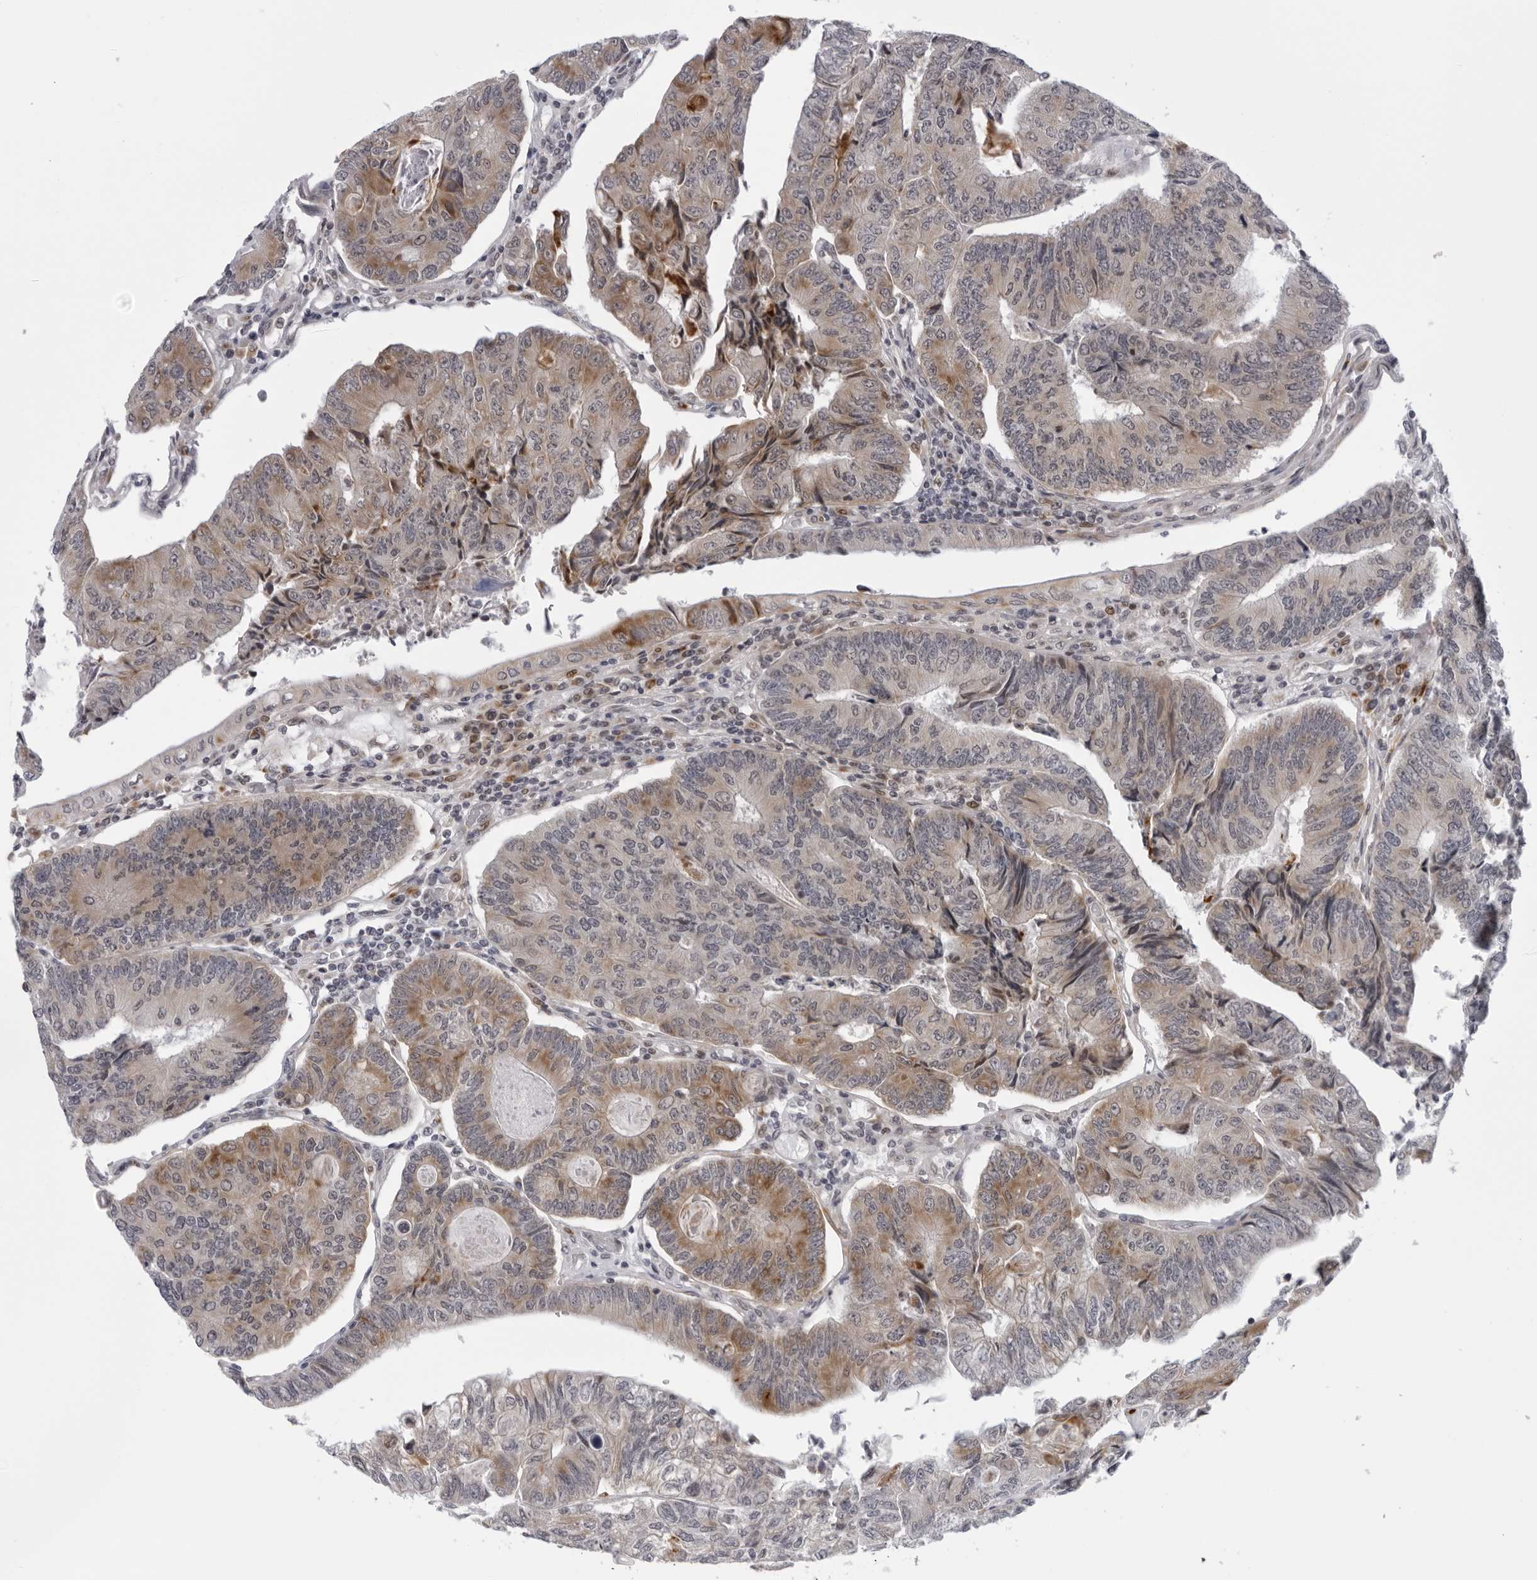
{"staining": {"intensity": "moderate", "quantity": "25%-75%", "location": "cytoplasmic/membranous"}, "tissue": "colorectal cancer", "cell_type": "Tumor cells", "image_type": "cancer", "snomed": [{"axis": "morphology", "description": "Adenocarcinoma, NOS"}, {"axis": "topography", "description": "Colon"}], "caption": "Colorectal adenocarcinoma stained with immunohistochemistry (IHC) exhibits moderate cytoplasmic/membranous expression in about 25%-75% of tumor cells.", "gene": "CPT2", "patient": {"sex": "female", "age": 67}}